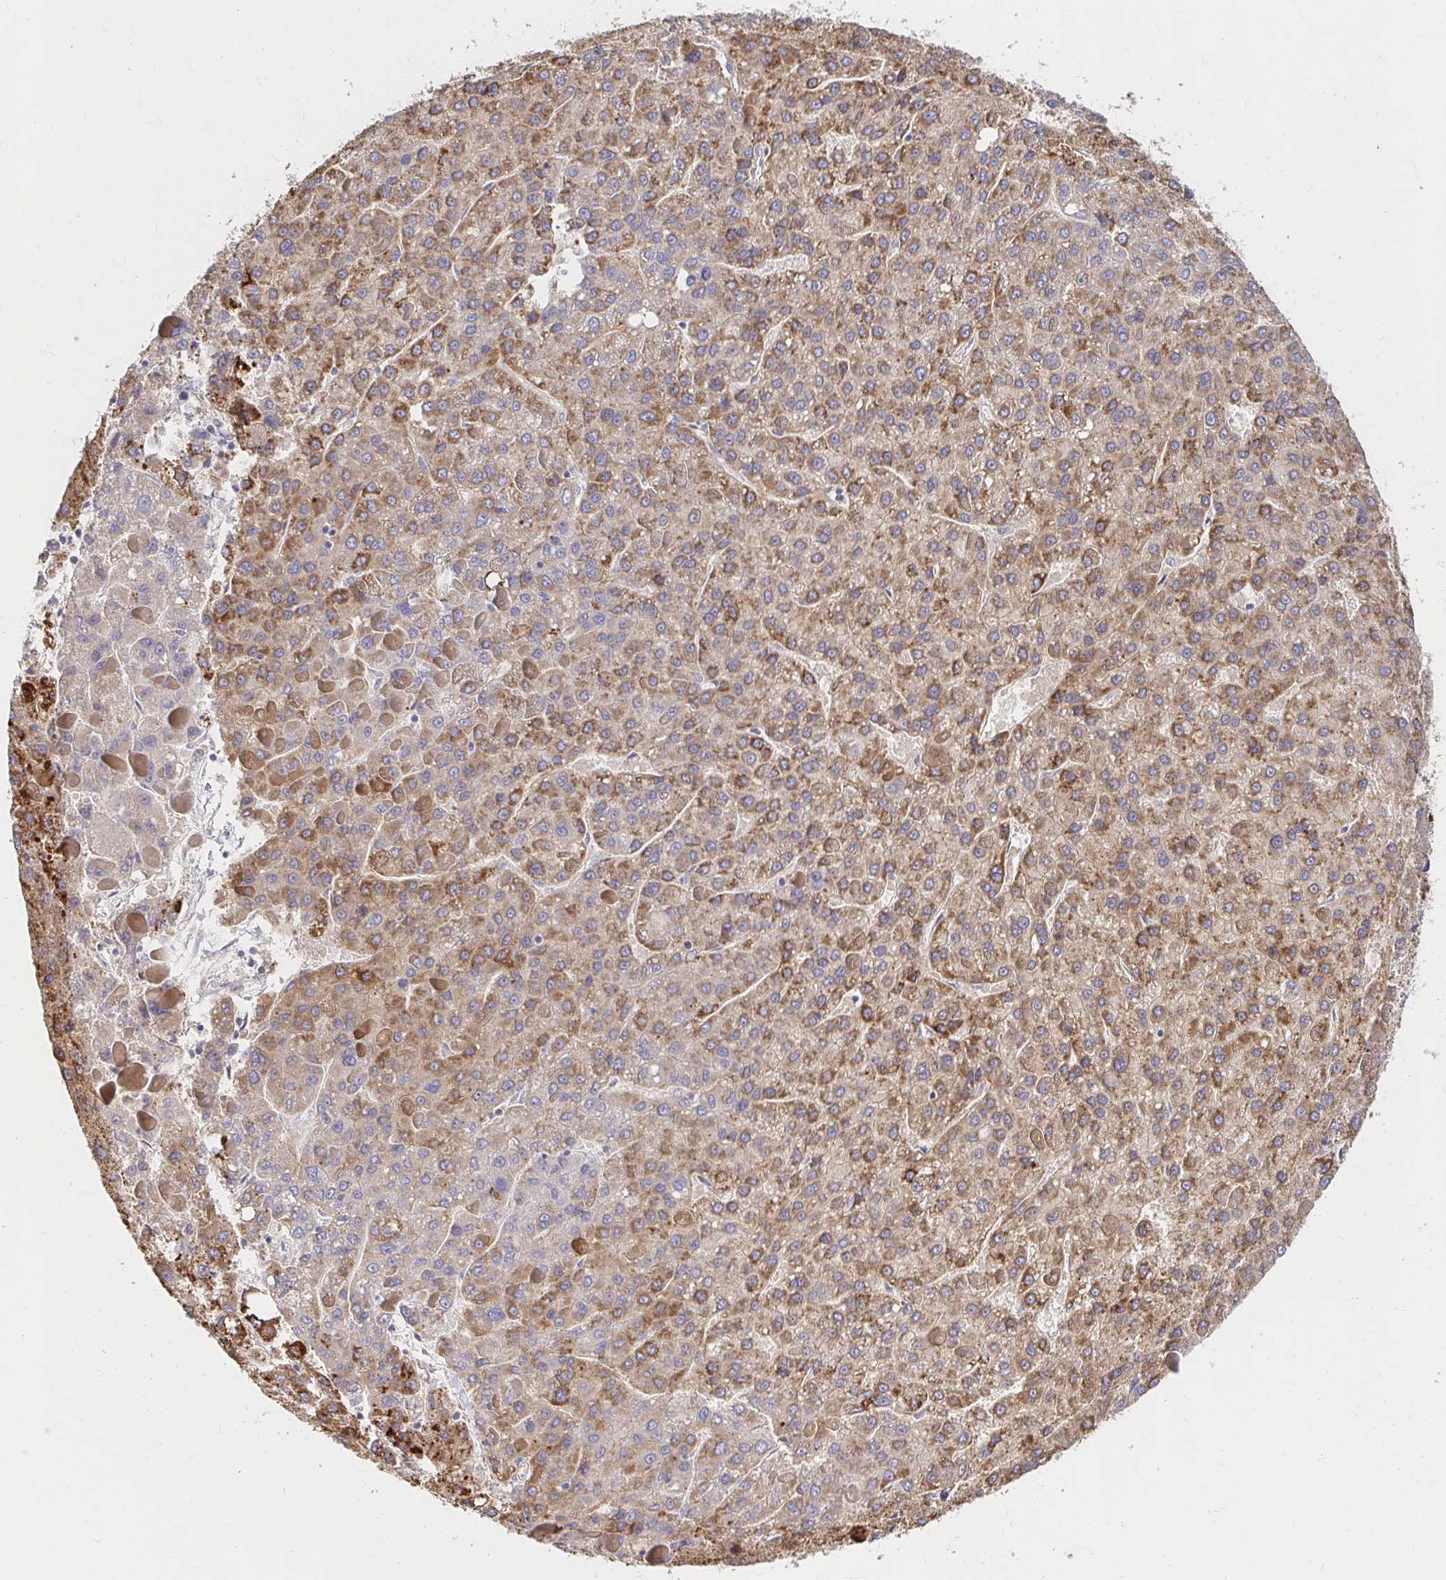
{"staining": {"intensity": "moderate", "quantity": ">75%", "location": "cytoplasmic/membranous"}, "tissue": "liver cancer", "cell_type": "Tumor cells", "image_type": "cancer", "snomed": [{"axis": "morphology", "description": "Carcinoma, Hepatocellular, NOS"}, {"axis": "topography", "description": "Liver"}], "caption": "A brown stain highlights moderate cytoplasmic/membranous expression of a protein in hepatocellular carcinoma (liver) tumor cells.", "gene": "HMGCS2", "patient": {"sex": "female", "age": 82}}